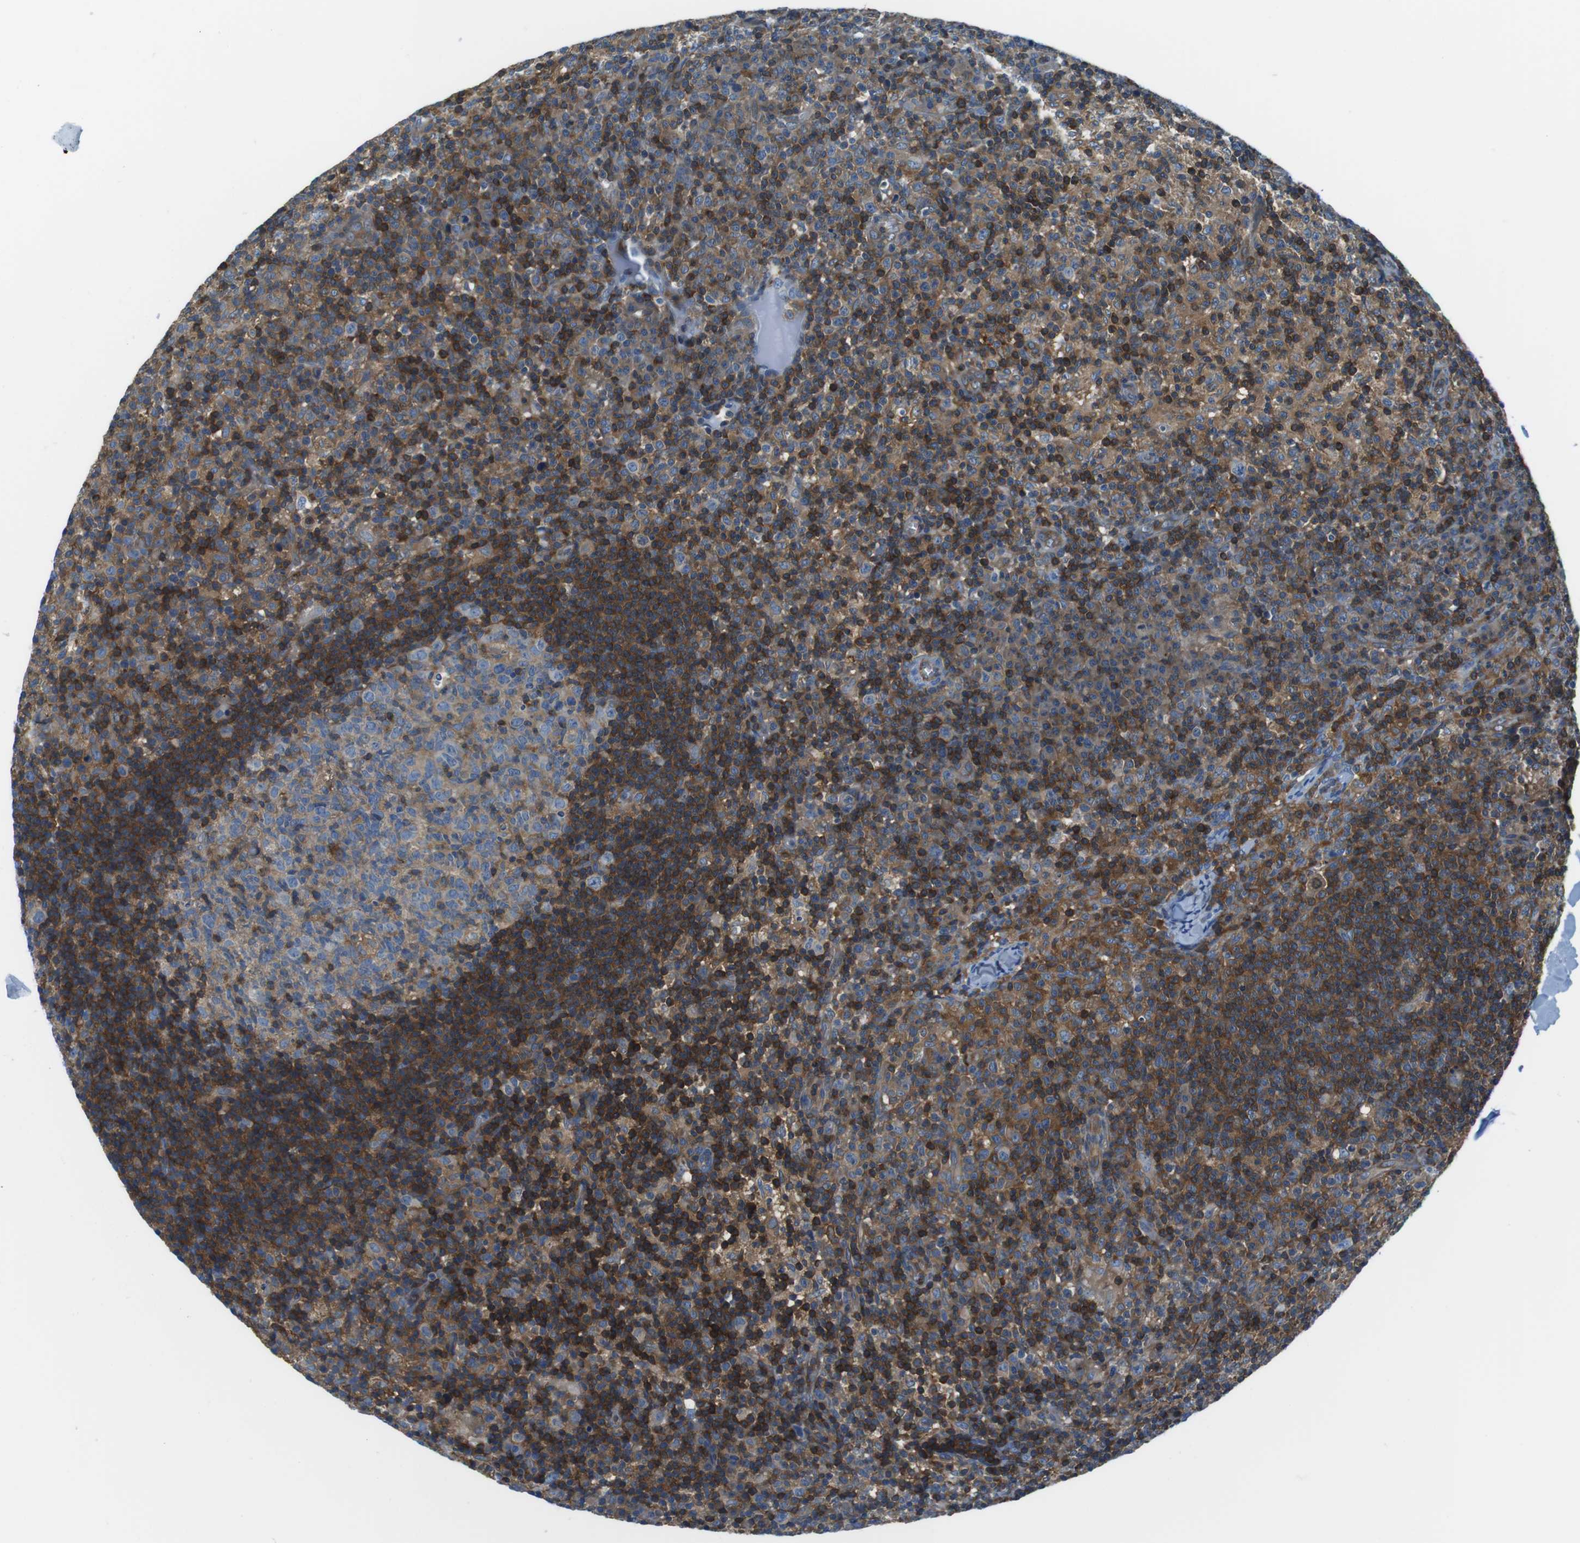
{"staining": {"intensity": "moderate", "quantity": "25%-75%", "location": "cytoplasmic/membranous"}, "tissue": "lymph node", "cell_type": "Germinal center cells", "image_type": "normal", "snomed": [{"axis": "morphology", "description": "Normal tissue, NOS"}, {"axis": "morphology", "description": "Inflammation, NOS"}, {"axis": "topography", "description": "Lymph node"}], "caption": "Immunohistochemical staining of normal human lymph node displays medium levels of moderate cytoplasmic/membranous expression in approximately 25%-75% of germinal center cells.", "gene": "TES", "patient": {"sex": "male", "age": 55}}